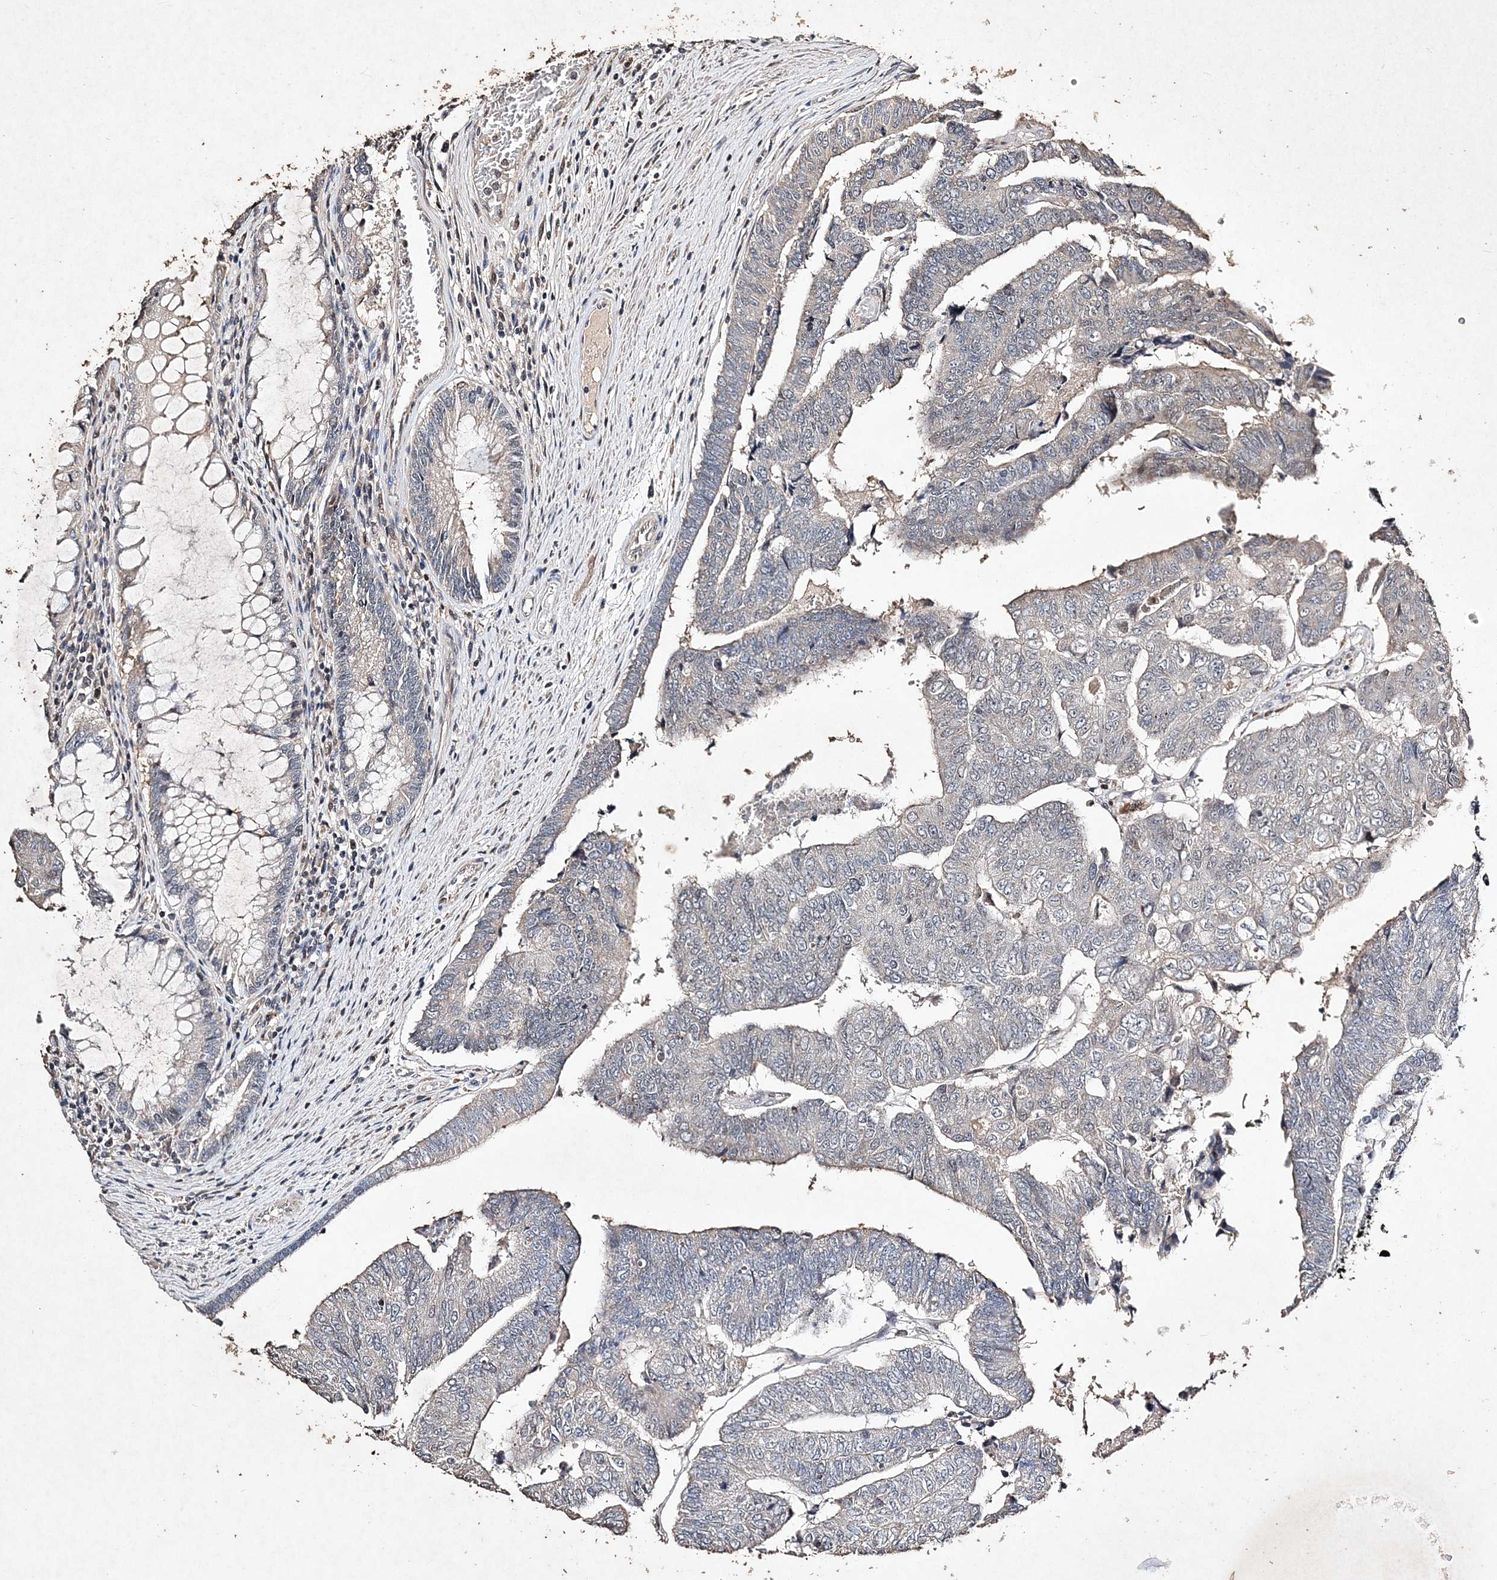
{"staining": {"intensity": "negative", "quantity": "none", "location": "none"}, "tissue": "colorectal cancer", "cell_type": "Tumor cells", "image_type": "cancer", "snomed": [{"axis": "morphology", "description": "Adenocarcinoma, NOS"}, {"axis": "topography", "description": "Colon"}], "caption": "An IHC photomicrograph of colorectal cancer (adenocarcinoma) is shown. There is no staining in tumor cells of colorectal cancer (adenocarcinoma).", "gene": "C3orf38", "patient": {"sex": "female", "age": 67}}